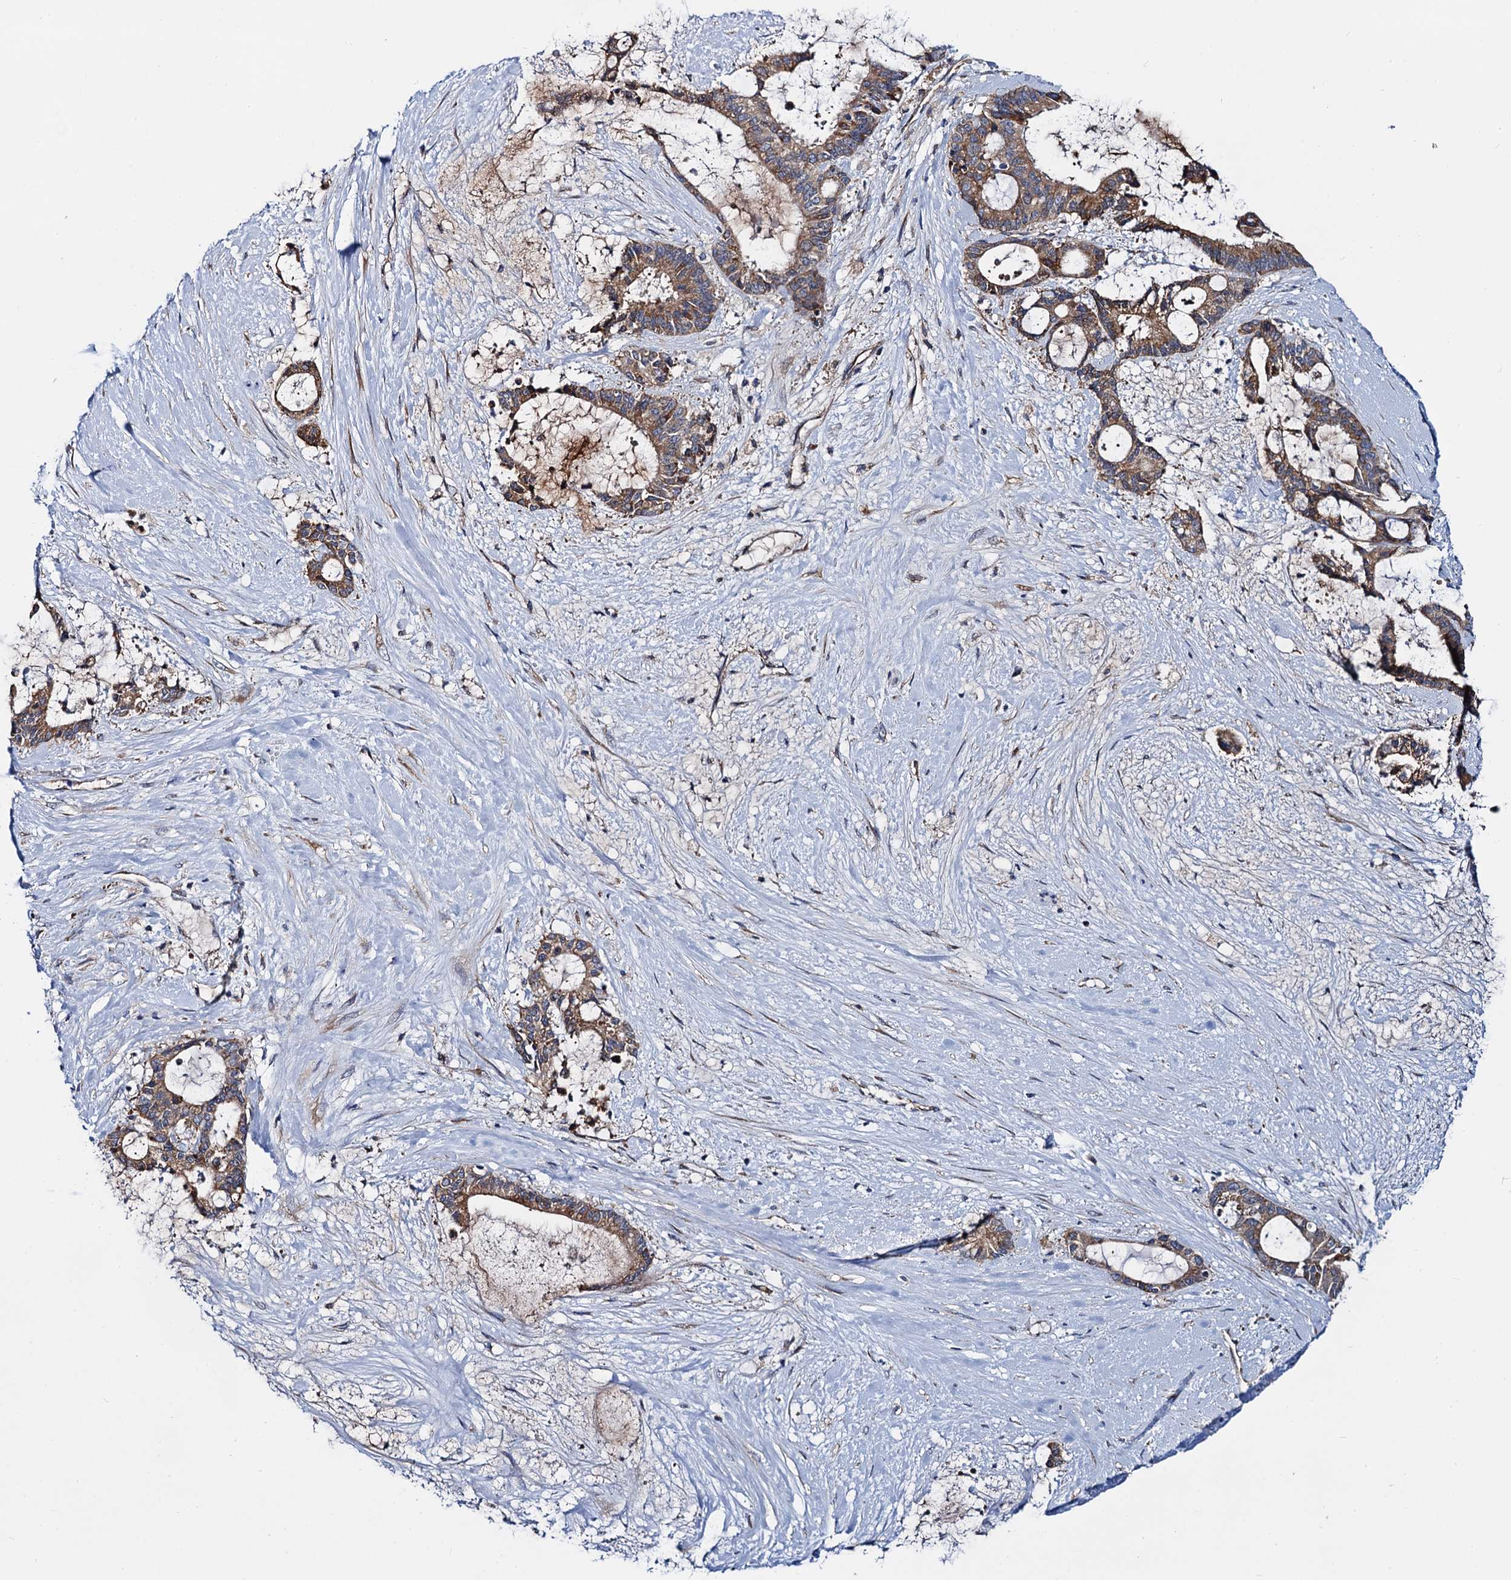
{"staining": {"intensity": "moderate", "quantity": ">75%", "location": "cytoplasmic/membranous"}, "tissue": "liver cancer", "cell_type": "Tumor cells", "image_type": "cancer", "snomed": [{"axis": "morphology", "description": "Normal tissue, NOS"}, {"axis": "morphology", "description": "Cholangiocarcinoma"}, {"axis": "topography", "description": "Liver"}, {"axis": "topography", "description": "Peripheral nerve tissue"}], "caption": "Immunohistochemical staining of human cholangiocarcinoma (liver) demonstrates moderate cytoplasmic/membranous protein expression in approximately >75% of tumor cells. The staining is performed using DAB (3,3'-diaminobenzidine) brown chromogen to label protein expression. The nuclei are counter-stained blue using hematoxylin.", "gene": "PGLS", "patient": {"sex": "female", "age": 73}}